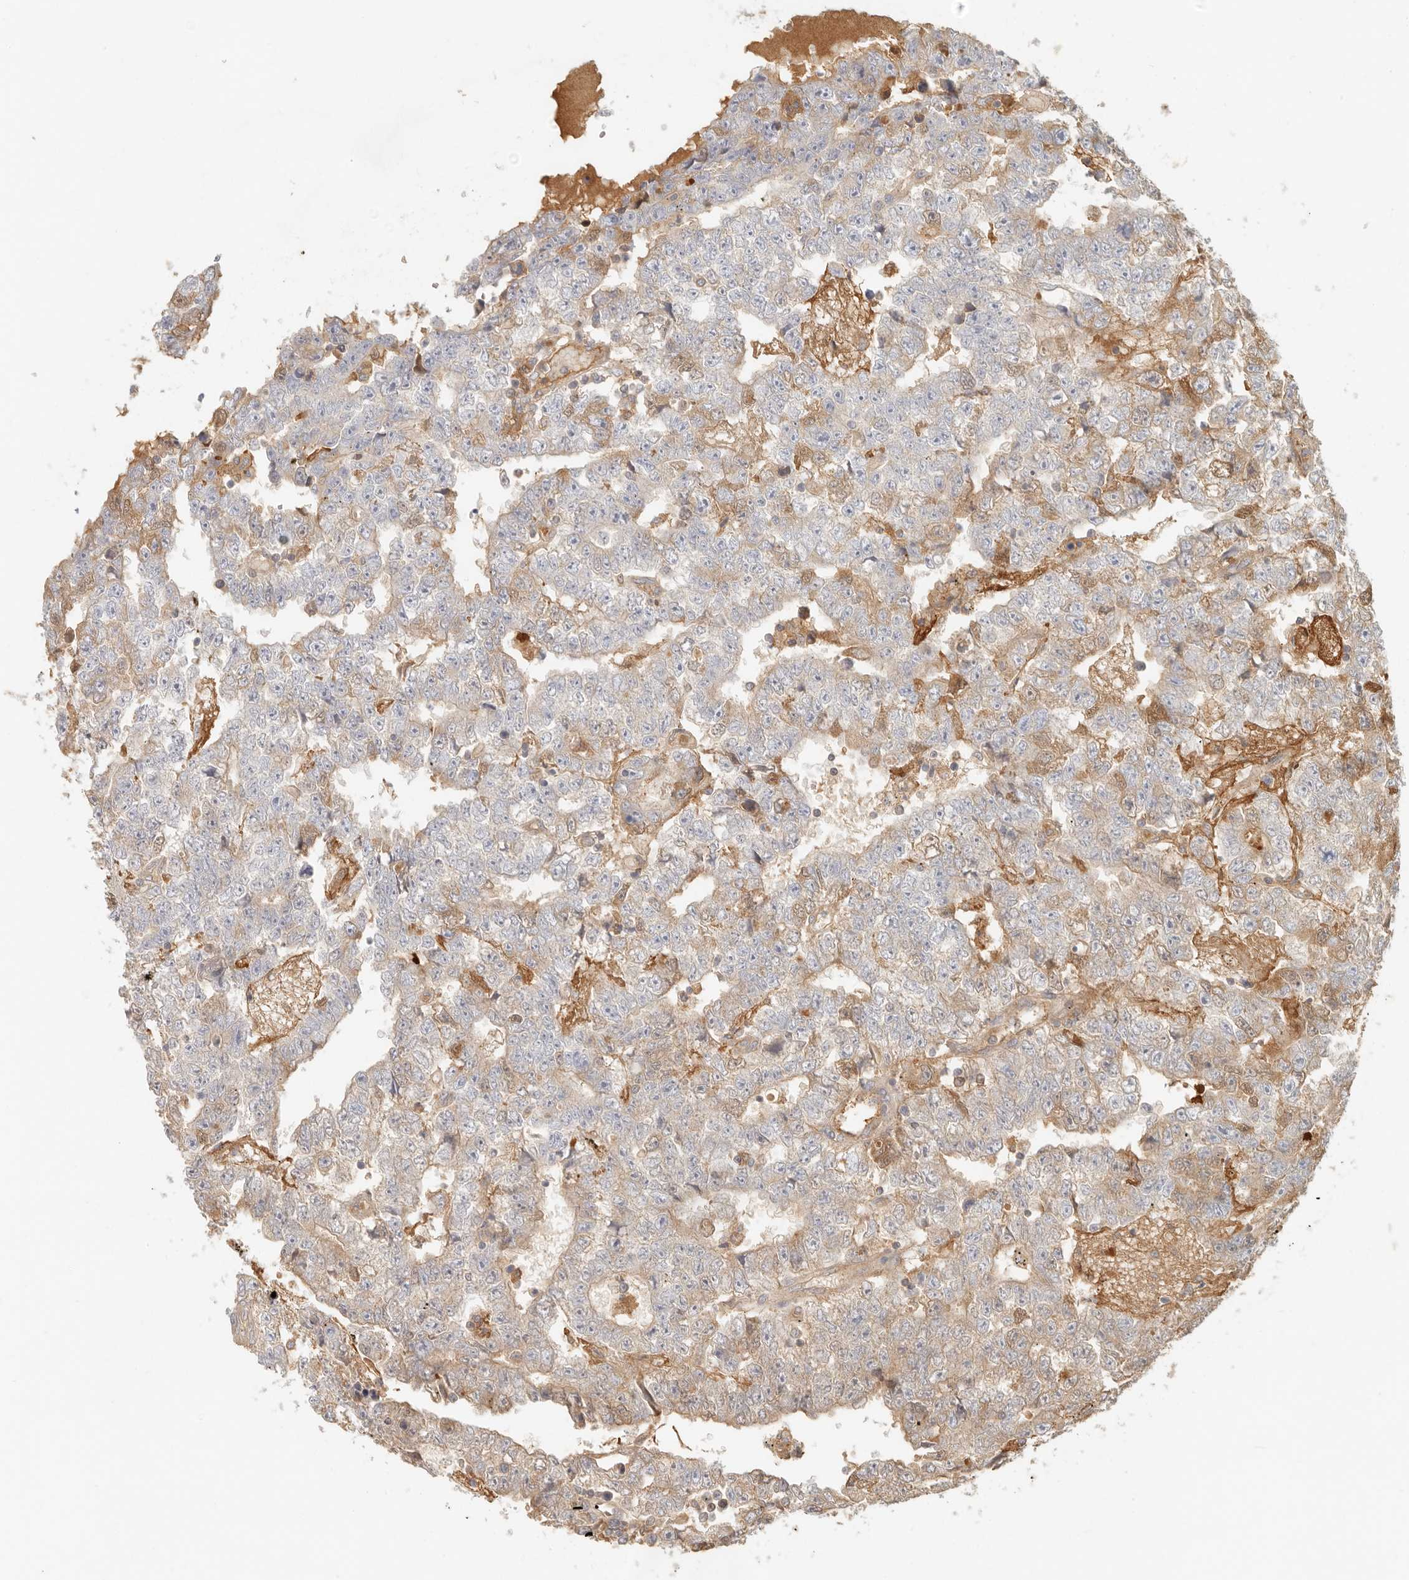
{"staining": {"intensity": "moderate", "quantity": "<25%", "location": "cytoplasmic/membranous"}, "tissue": "testis cancer", "cell_type": "Tumor cells", "image_type": "cancer", "snomed": [{"axis": "morphology", "description": "Carcinoma, Embryonal, NOS"}, {"axis": "topography", "description": "Testis"}], "caption": "Brown immunohistochemical staining in testis embryonal carcinoma shows moderate cytoplasmic/membranous positivity in approximately <25% of tumor cells.", "gene": "NECAP2", "patient": {"sex": "male", "age": 25}}